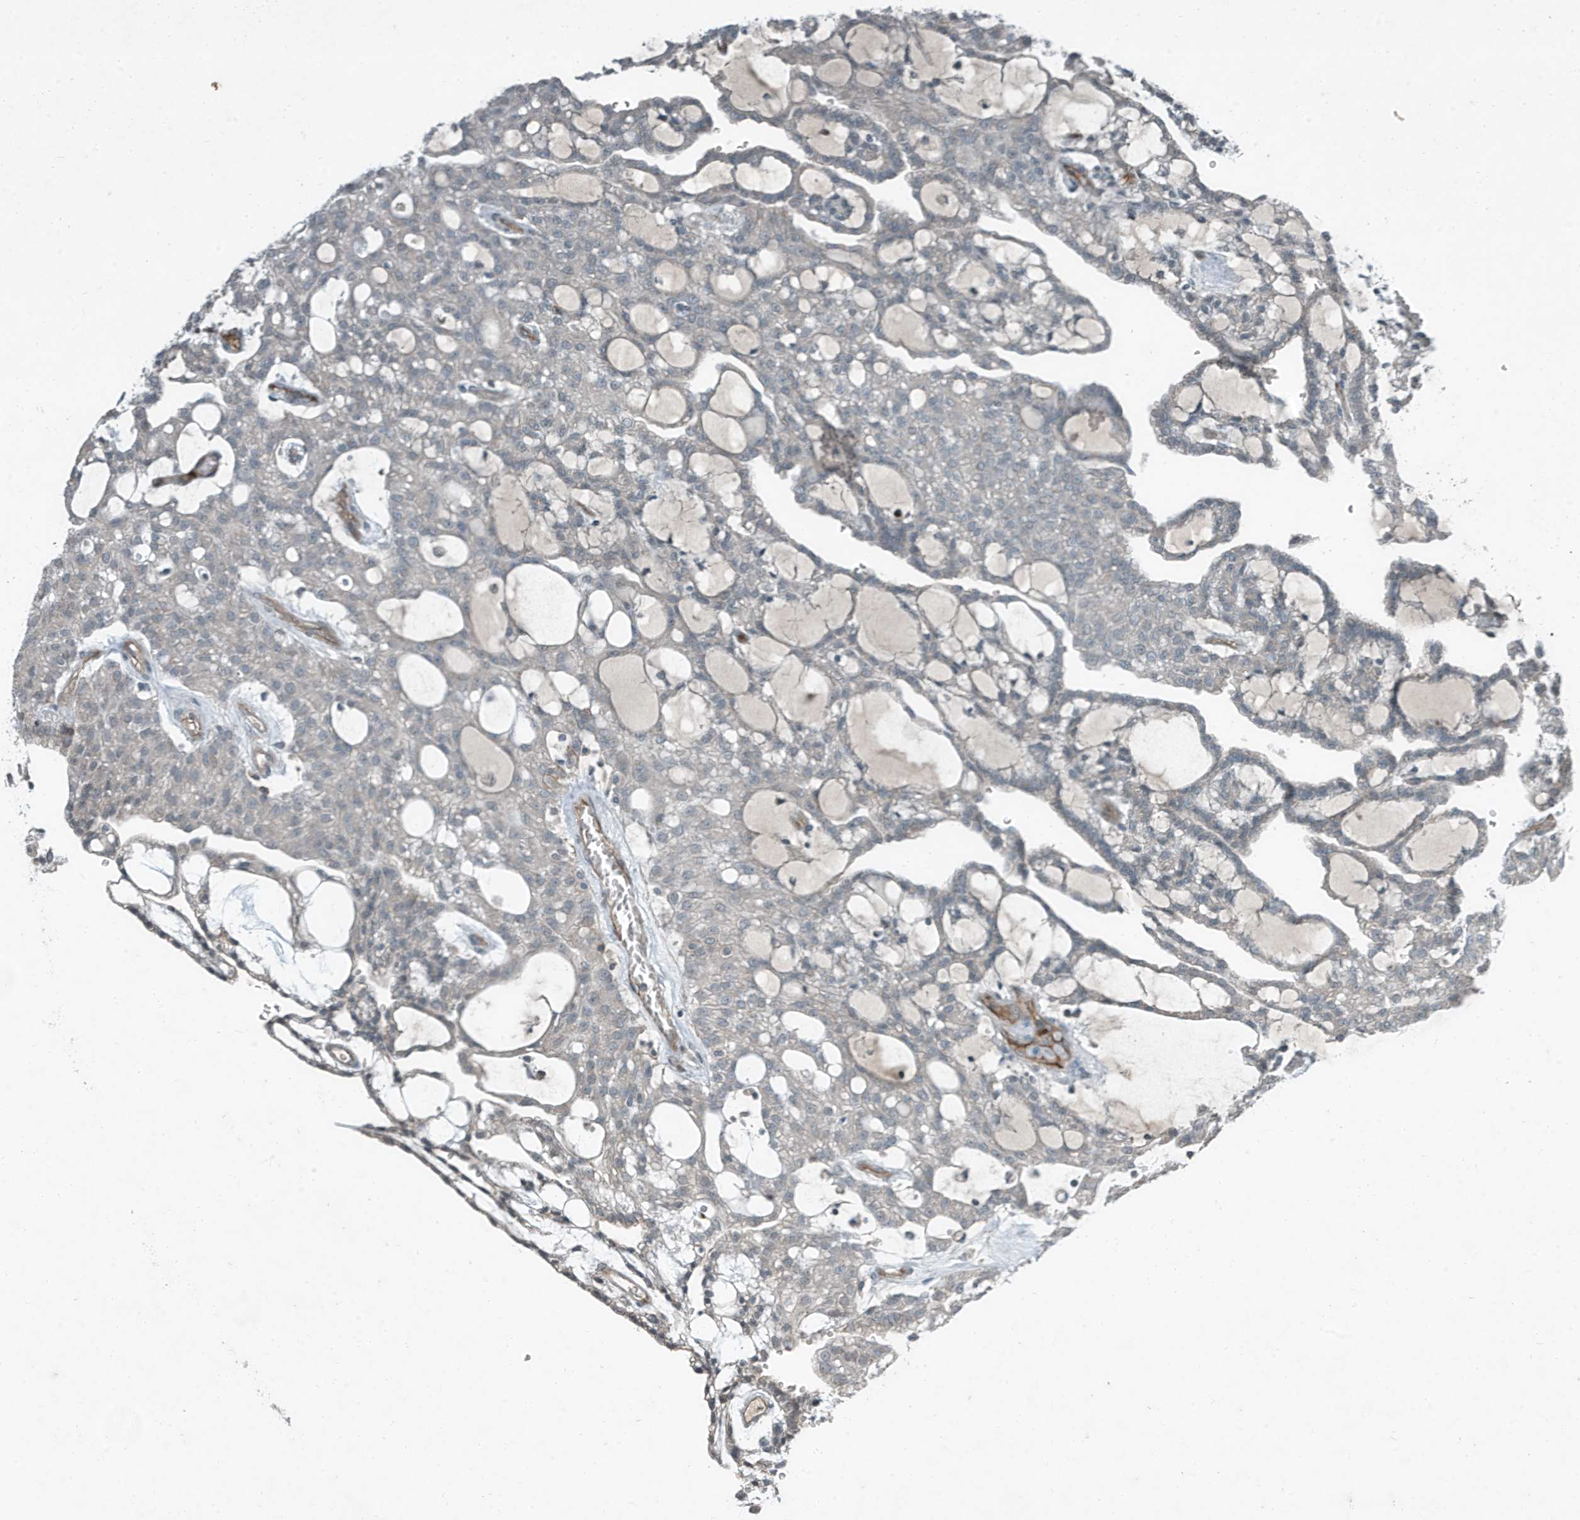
{"staining": {"intensity": "negative", "quantity": "none", "location": "none"}, "tissue": "renal cancer", "cell_type": "Tumor cells", "image_type": "cancer", "snomed": [{"axis": "morphology", "description": "Adenocarcinoma, NOS"}, {"axis": "topography", "description": "Kidney"}], "caption": "This photomicrograph is of renal adenocarcinoma stained with immunohistochemistry (IHC) to label a protein in brown with the nuclei are counter-stained blue. There is no positivity in tumor cells.", "gene": "DAPP1", "patient": {"sex": "male", "age": 63}}